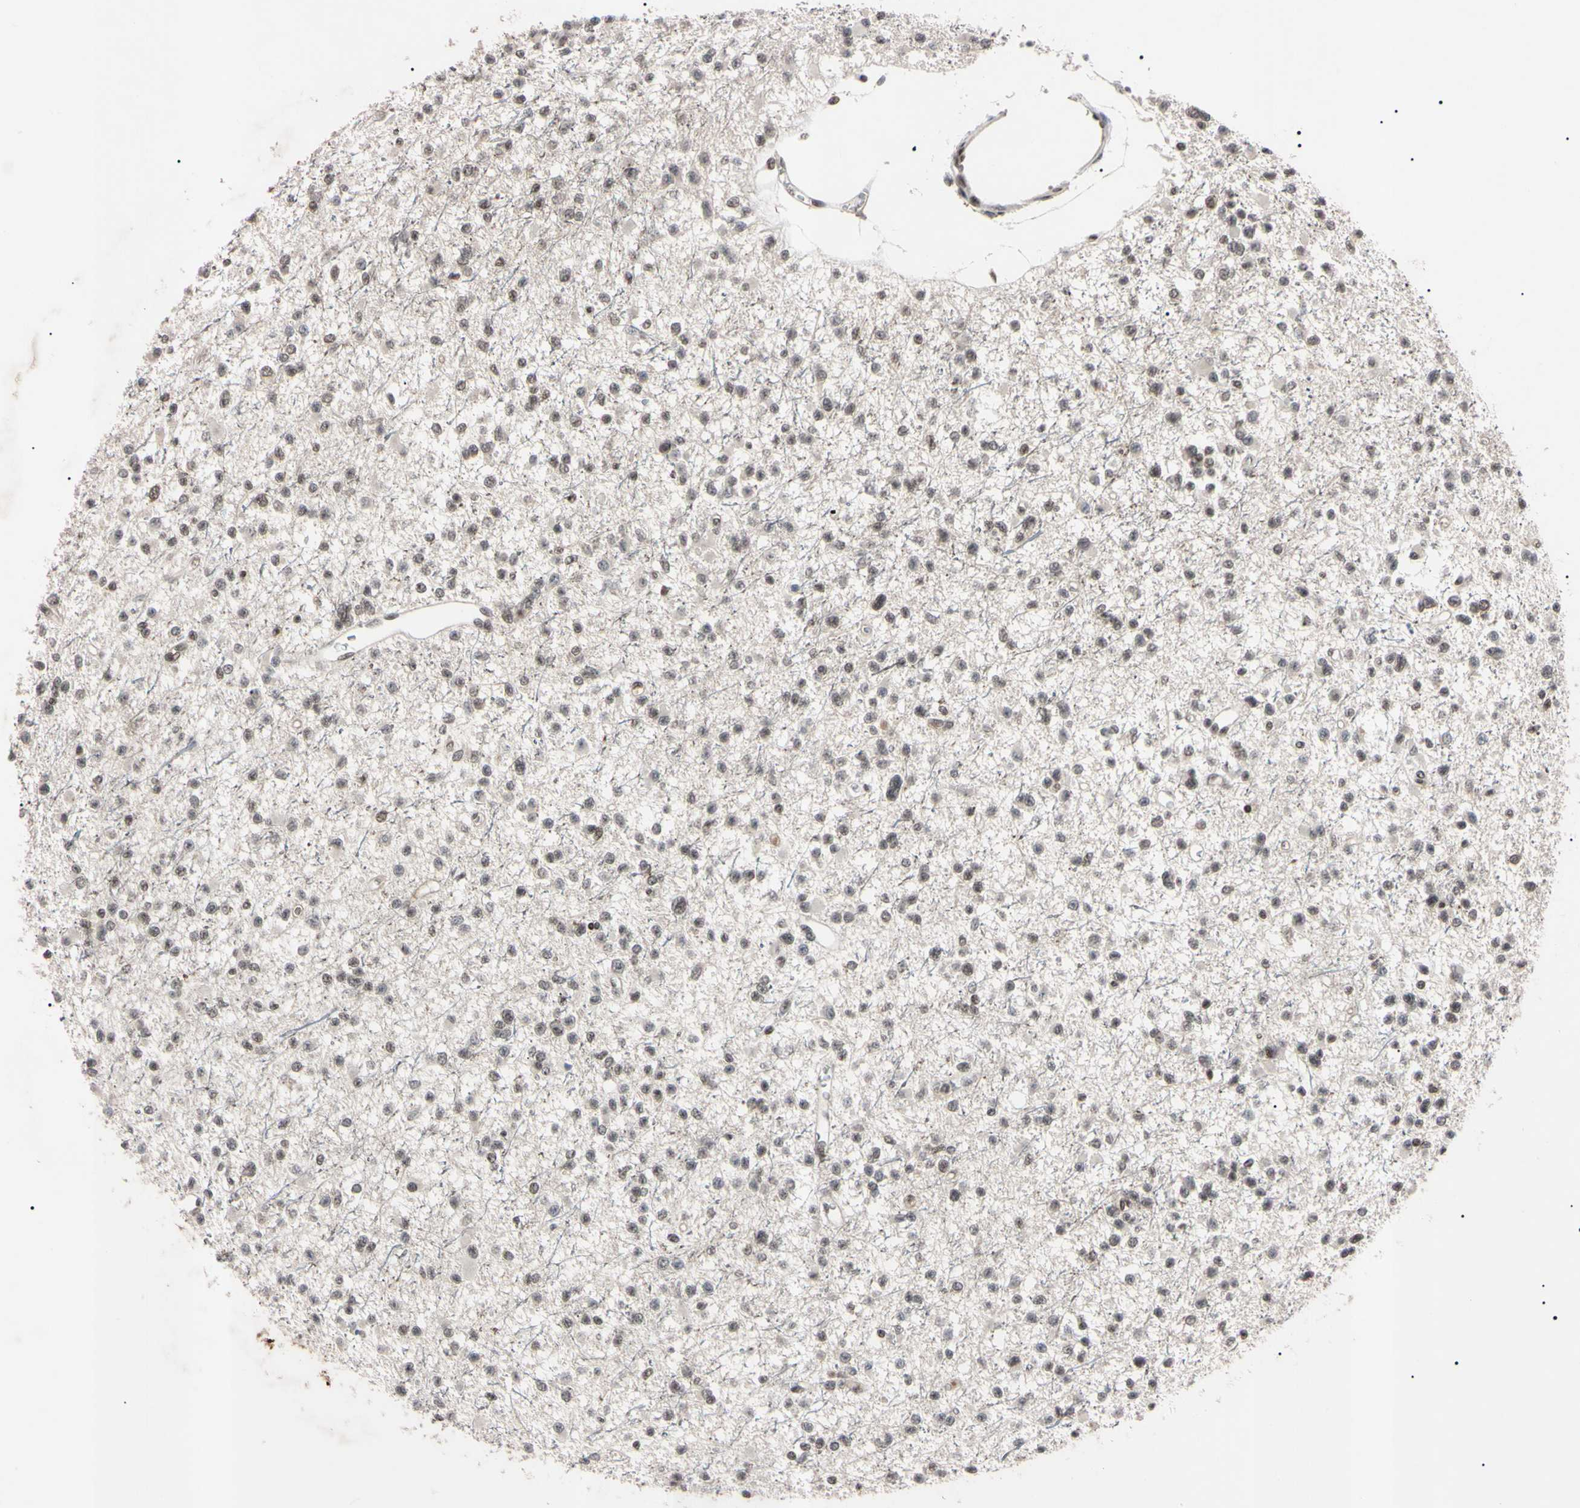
{"staining": {"intensity": "weak", "quantity": "25%-75%", "location": "nuclear"}, "tissue": "glioma", "cell_type": "Tumor cells", "image_type": "cancer", "snomed": [{"axis": "morphology", "description": "Glioma, malignant, Low grade"}, {"axis": "topography", "description": "Brain"}], "caption": "Protein expression analysis of human glioma reveals weak nuclear staining in approximately 25%-75% of tumor cells. (Stains: DAB in brown, nuclei in blue, Microscopy: brightfield microscopy at high magnification).", "gene": "YY1", "patient": {"sex": "female", "age": 22}}